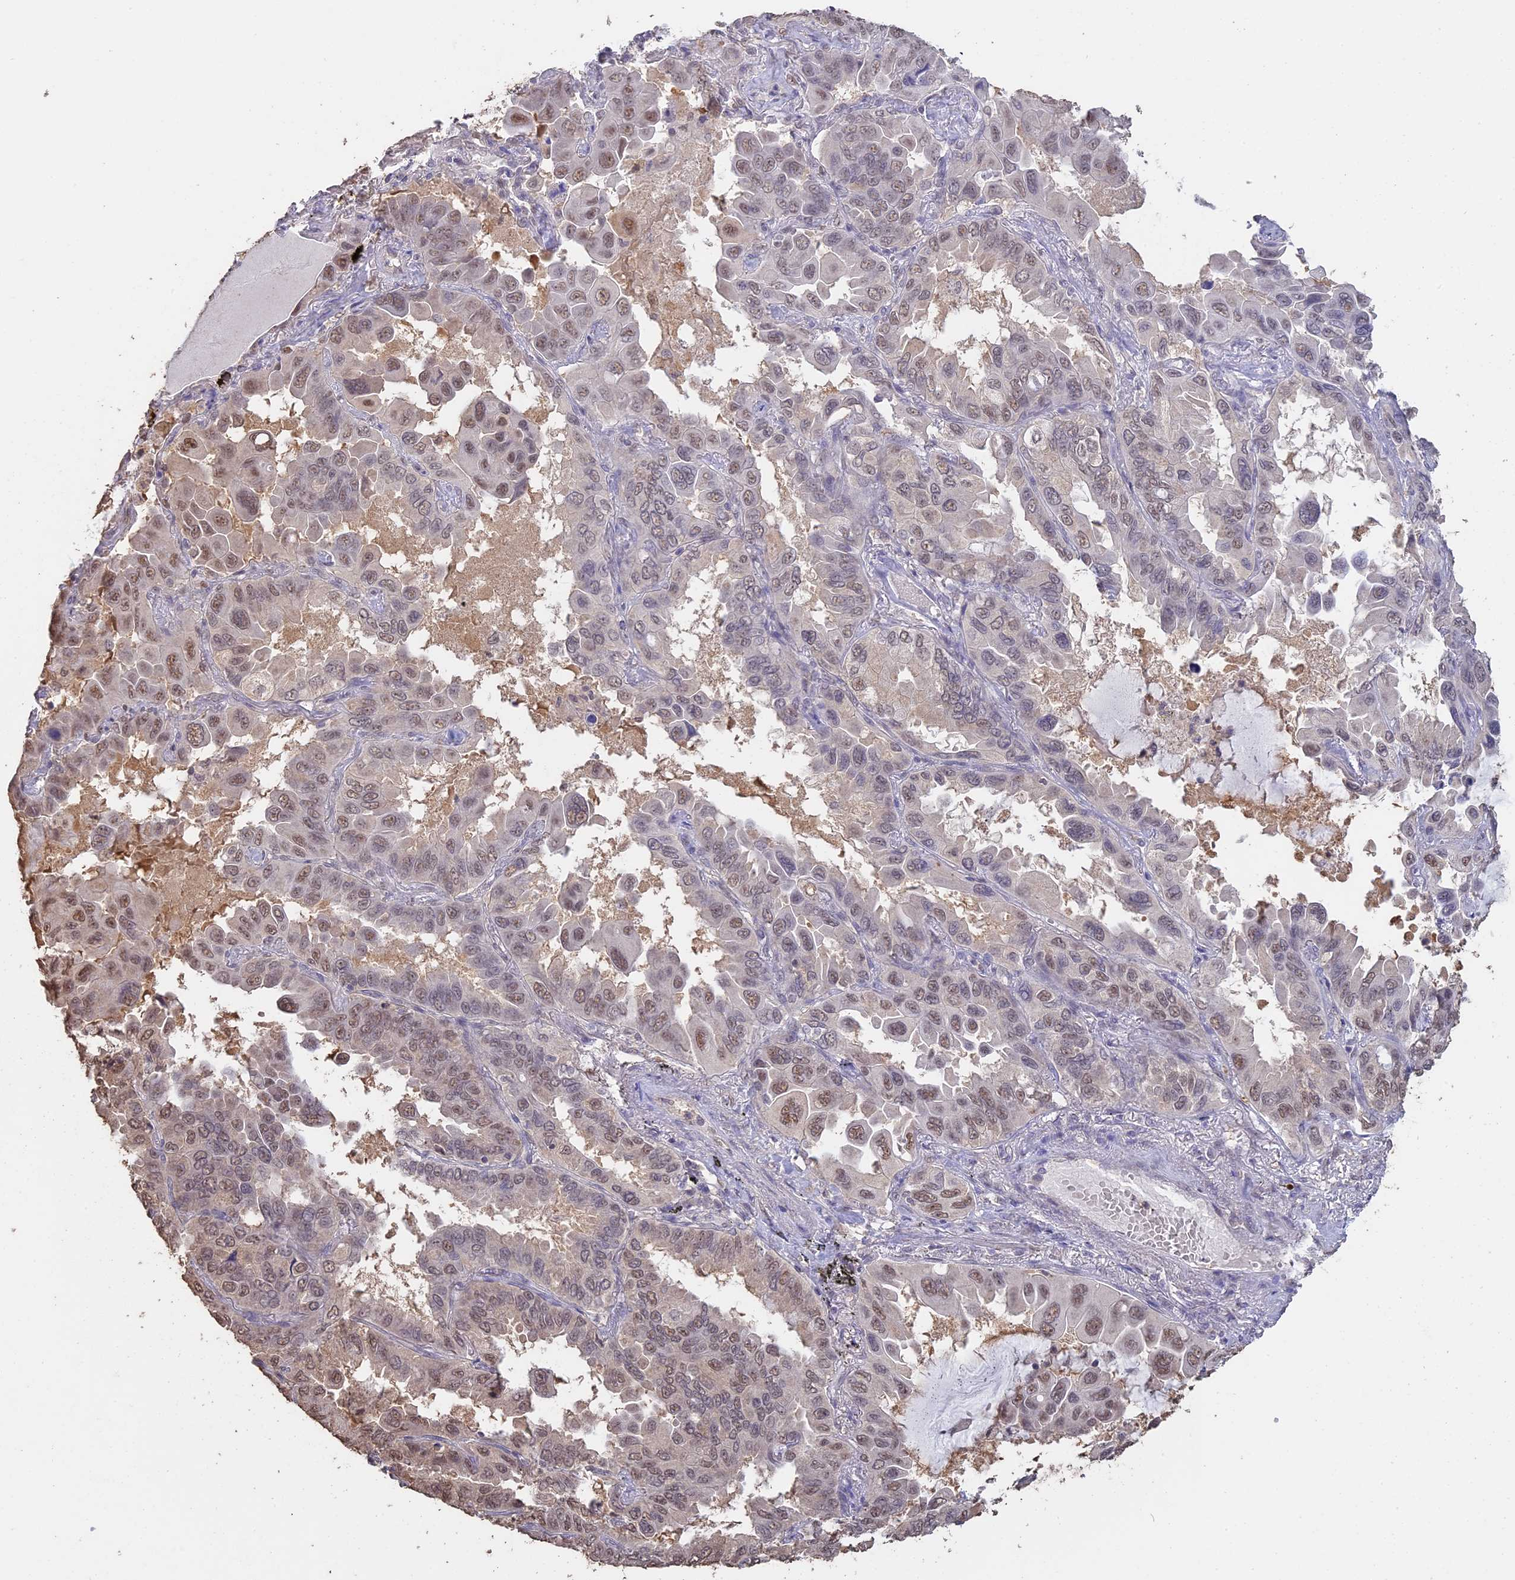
{"staining": {"intensity": "weak", "quantity": ">75%", "location": "nuclear"}, "tissue": "lung cancer", "cell_type": "Tumor cells", "image_type": "cancer", "snomed": [{"axis": "morphology", "description": "Adenocarcinoma, NOS"}, {"axis": "topography", "description": "Lung"}], "caption": "DAB immunohistochemical staining of lung cancer shows weak nuclear protein staining in about >75% of tumor cells.", "gene": "PSMC6", "patient": {"sex": "male", "age": 64}}